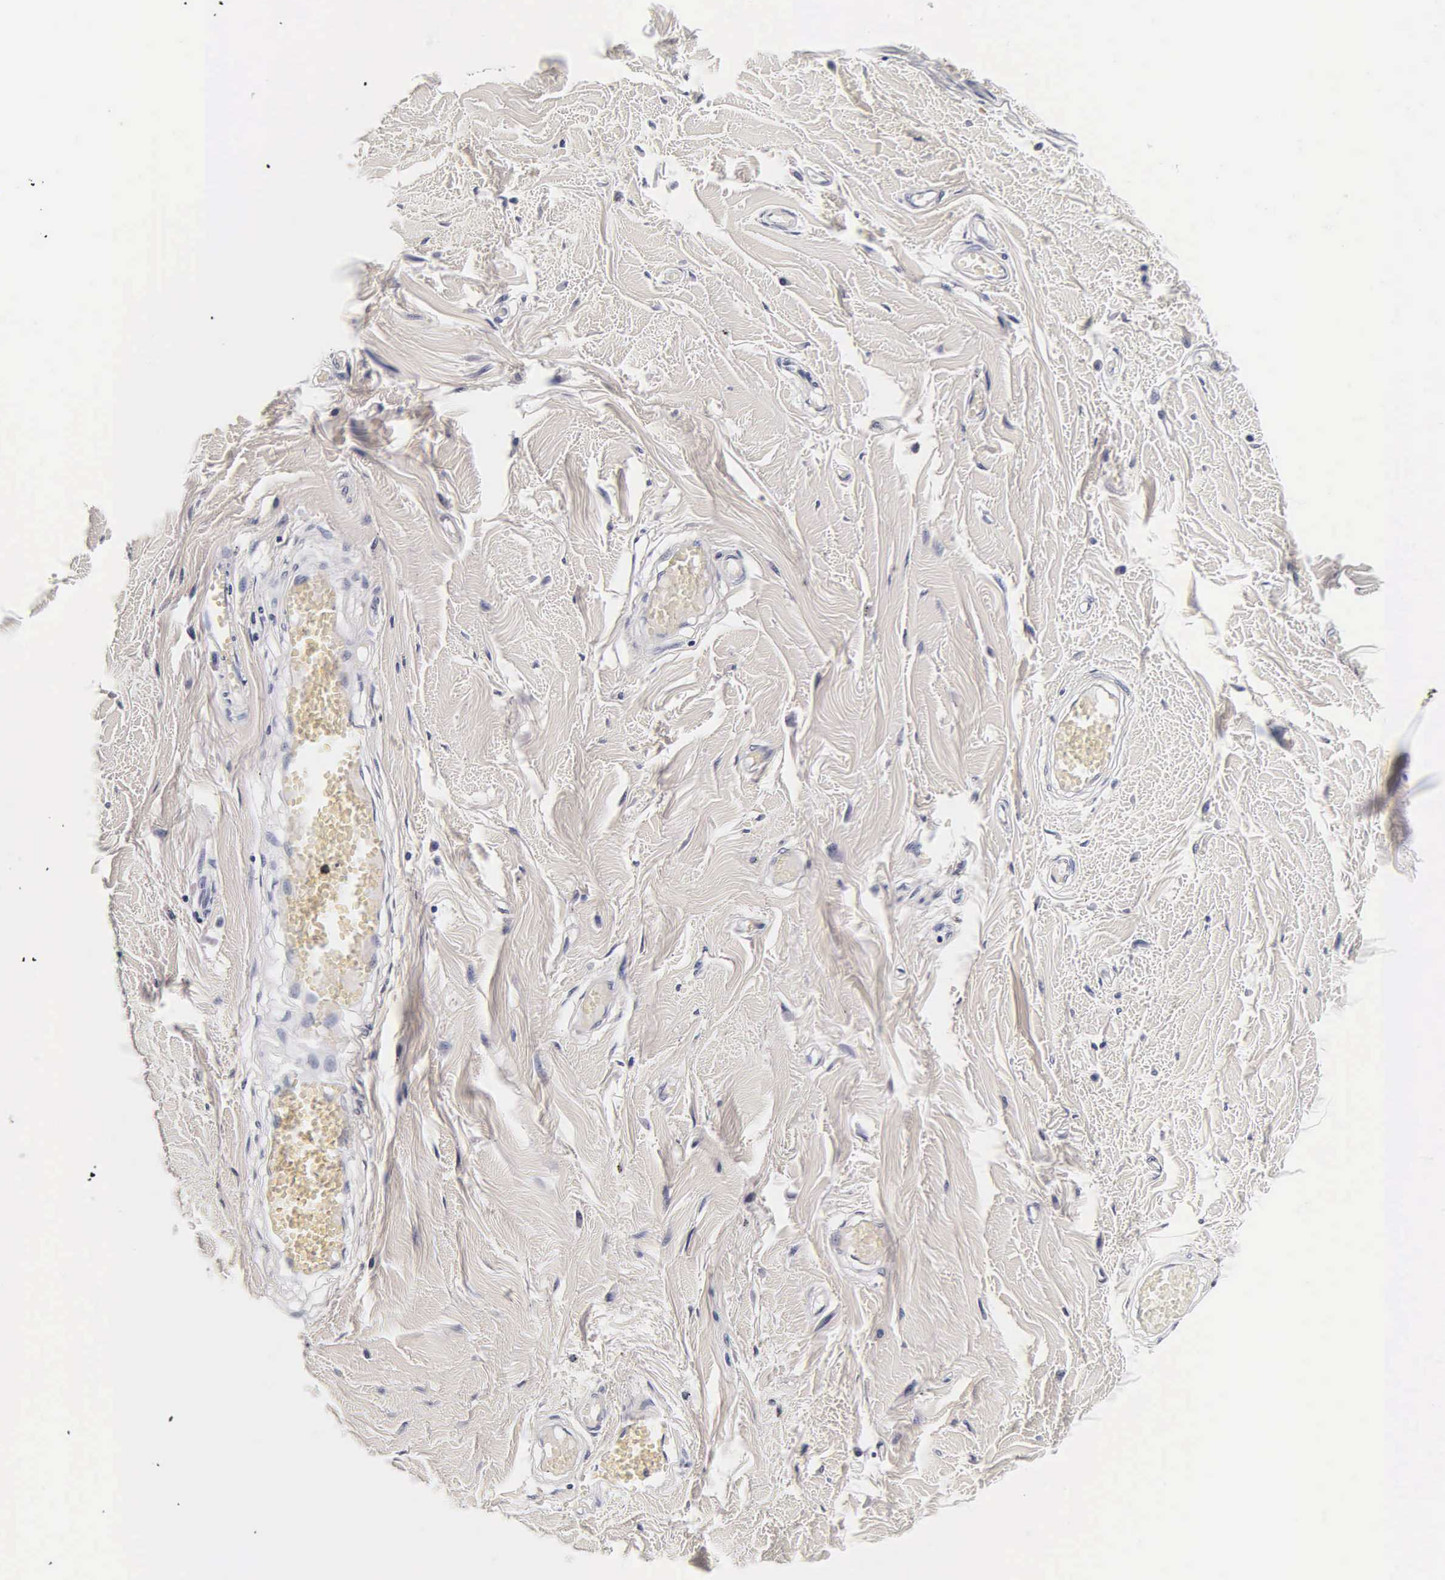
{"staining": {"intensity": "negative", "quantity": "none", "location": "none"}, "tissue": "adipose tissue", "cell_type": "Adipocytes", "image_type": "normal", "snomed": [{"axis": "morphology", "description": "Normal tissue, NOS"}, {"axis": "morphology", "description": "Sarcoma, NOS"}, {"axis": "topography", "description": "Skin"}, {"axis": "topography", "description": "Soft tissue"}], "caption": "Immunohistochemistry (IHC) of normal adipose tissue displays no expression in adipocytes. Nuclei are stained in blue.", "gene": "ACP3", "patient": {"sex": "female", "age": 51}}